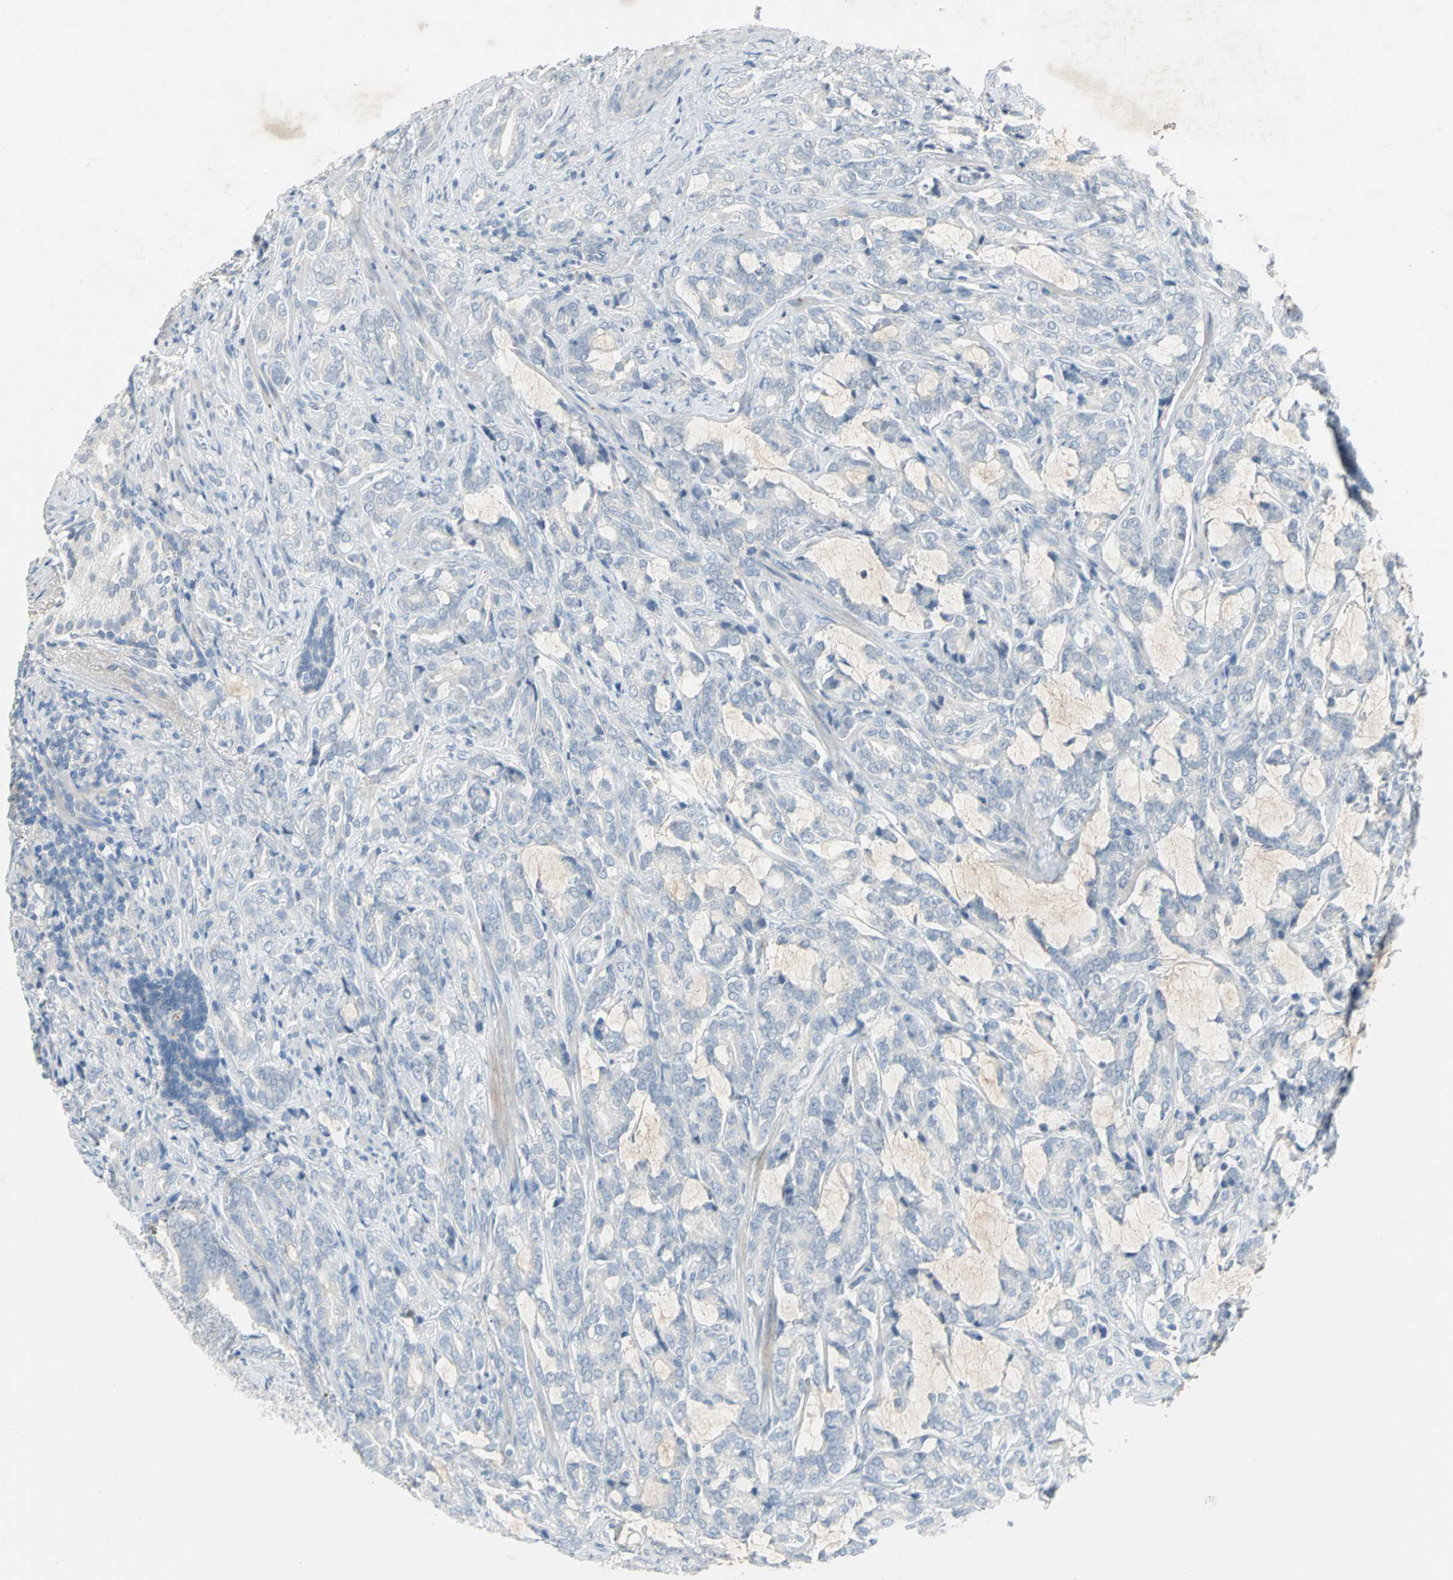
{"staining": {"intensity": "negative", "quantity": "none", "location": "none"}, "tissue": "prostate cancer", "cell_type": "Tumor cells", "image_type": "cancer", "snomed": [{"axis": "morphology", "description": "Adenocarcinoma, Low grade"}, {"axis": "topography", "description": "Prostate"}], "caption": "High power microscopy photomicrograph of an immunohistochemistry (IHC) image of prostate cancer, revealing no significant positivity in tumor cells. The staining was performed using DAB to visualize the protein expression in brown, while the nuclei were stained in blue with hematoxylin (Magnification: 20x).", "gene": "PTGDS", "patient": {"sex": "male", "age": 58}}